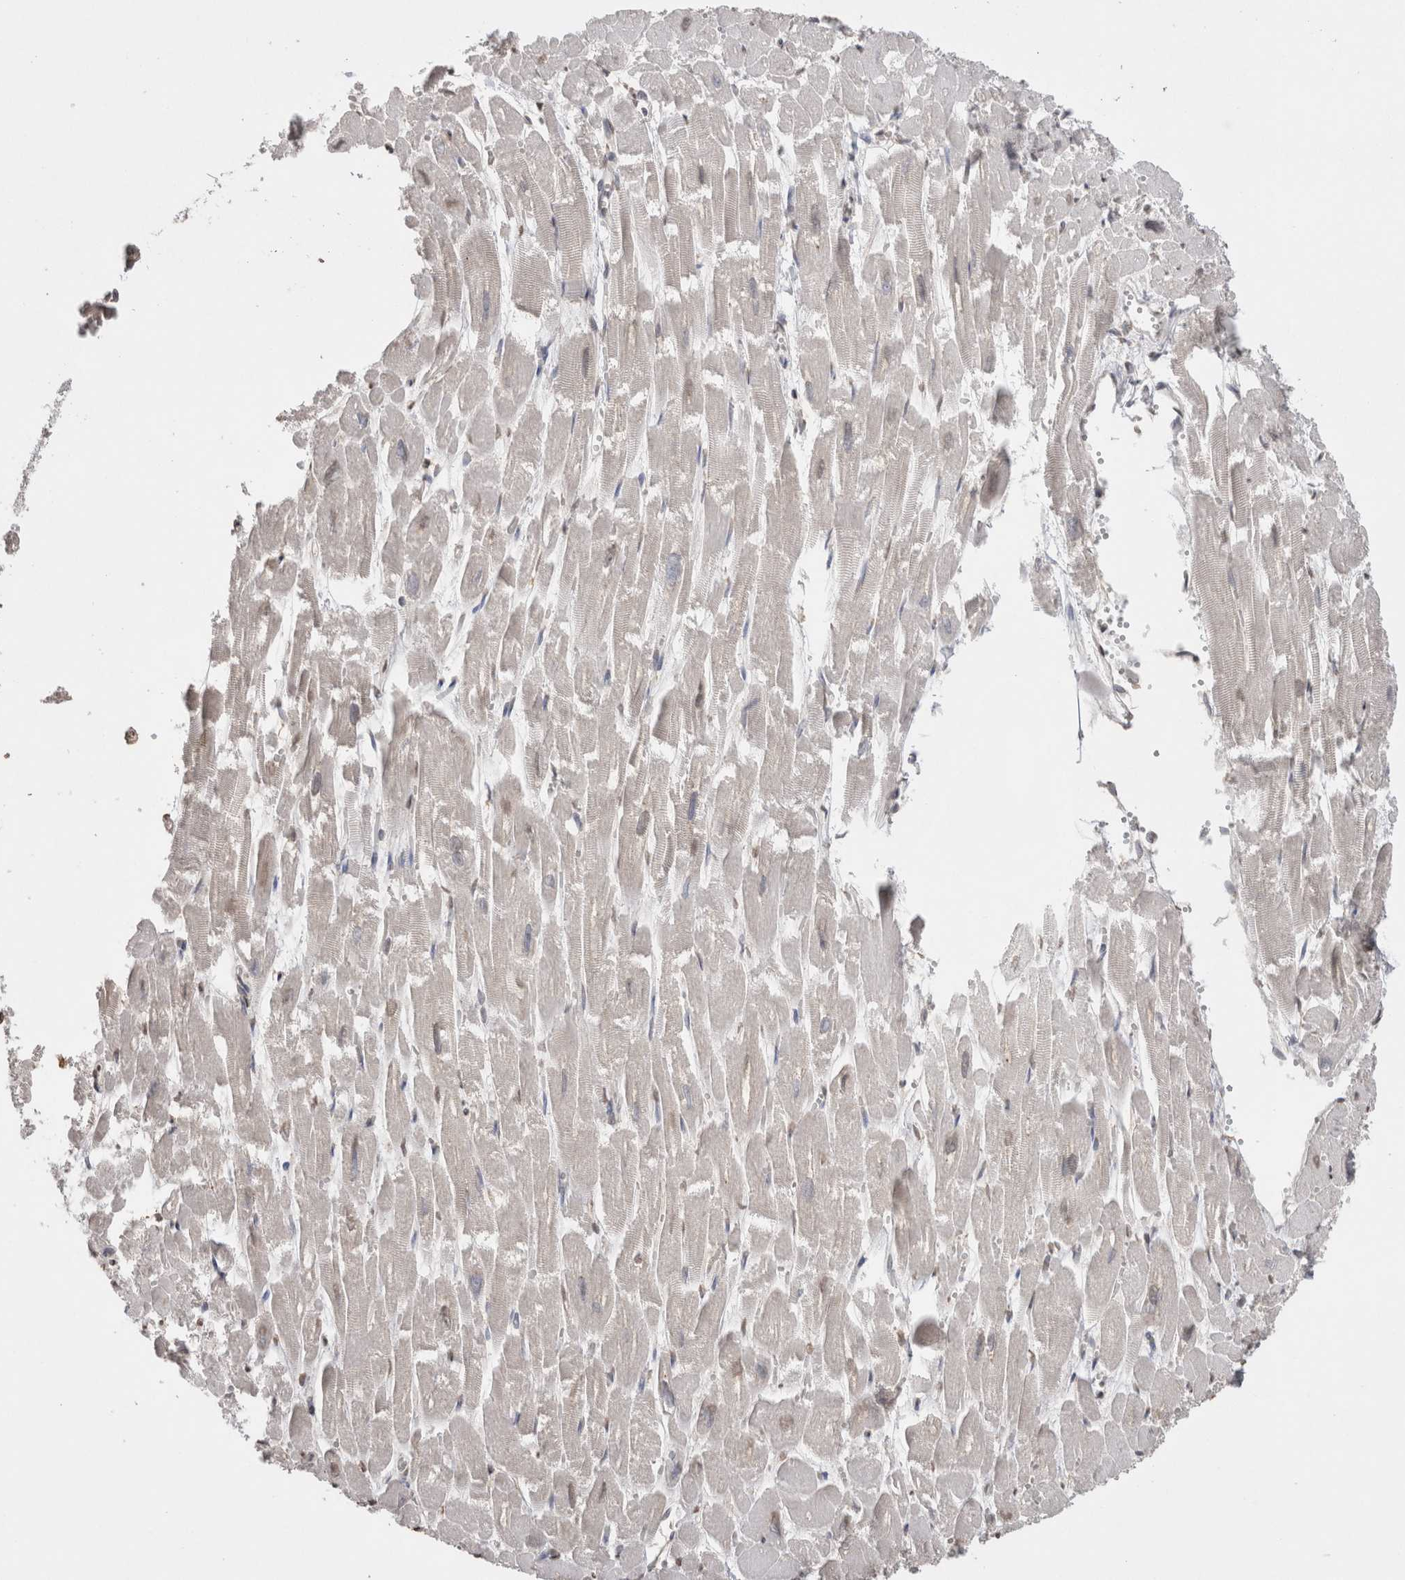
{"staining": {"intensity": "negative", "quantity": "none", "location": "none"}, "tissue": "heart muscle", "cell_type": "Cardiomyocytes", "image_type": "normal", "snomed": [{"axis": "morphology", "description": "Normal tissue, NOS"}, {"axis": "topography", "description": "Heart"}], "caption": "This micrograph is of normal heart muscle stained with immunohistochemistry (IHC) to label a protein in brown with the nuclei are counter-stained blue. There is no staining in cardiomyocytes.", "gene": "NOMO1", "patient": {"sex": "male", "age": 54}}